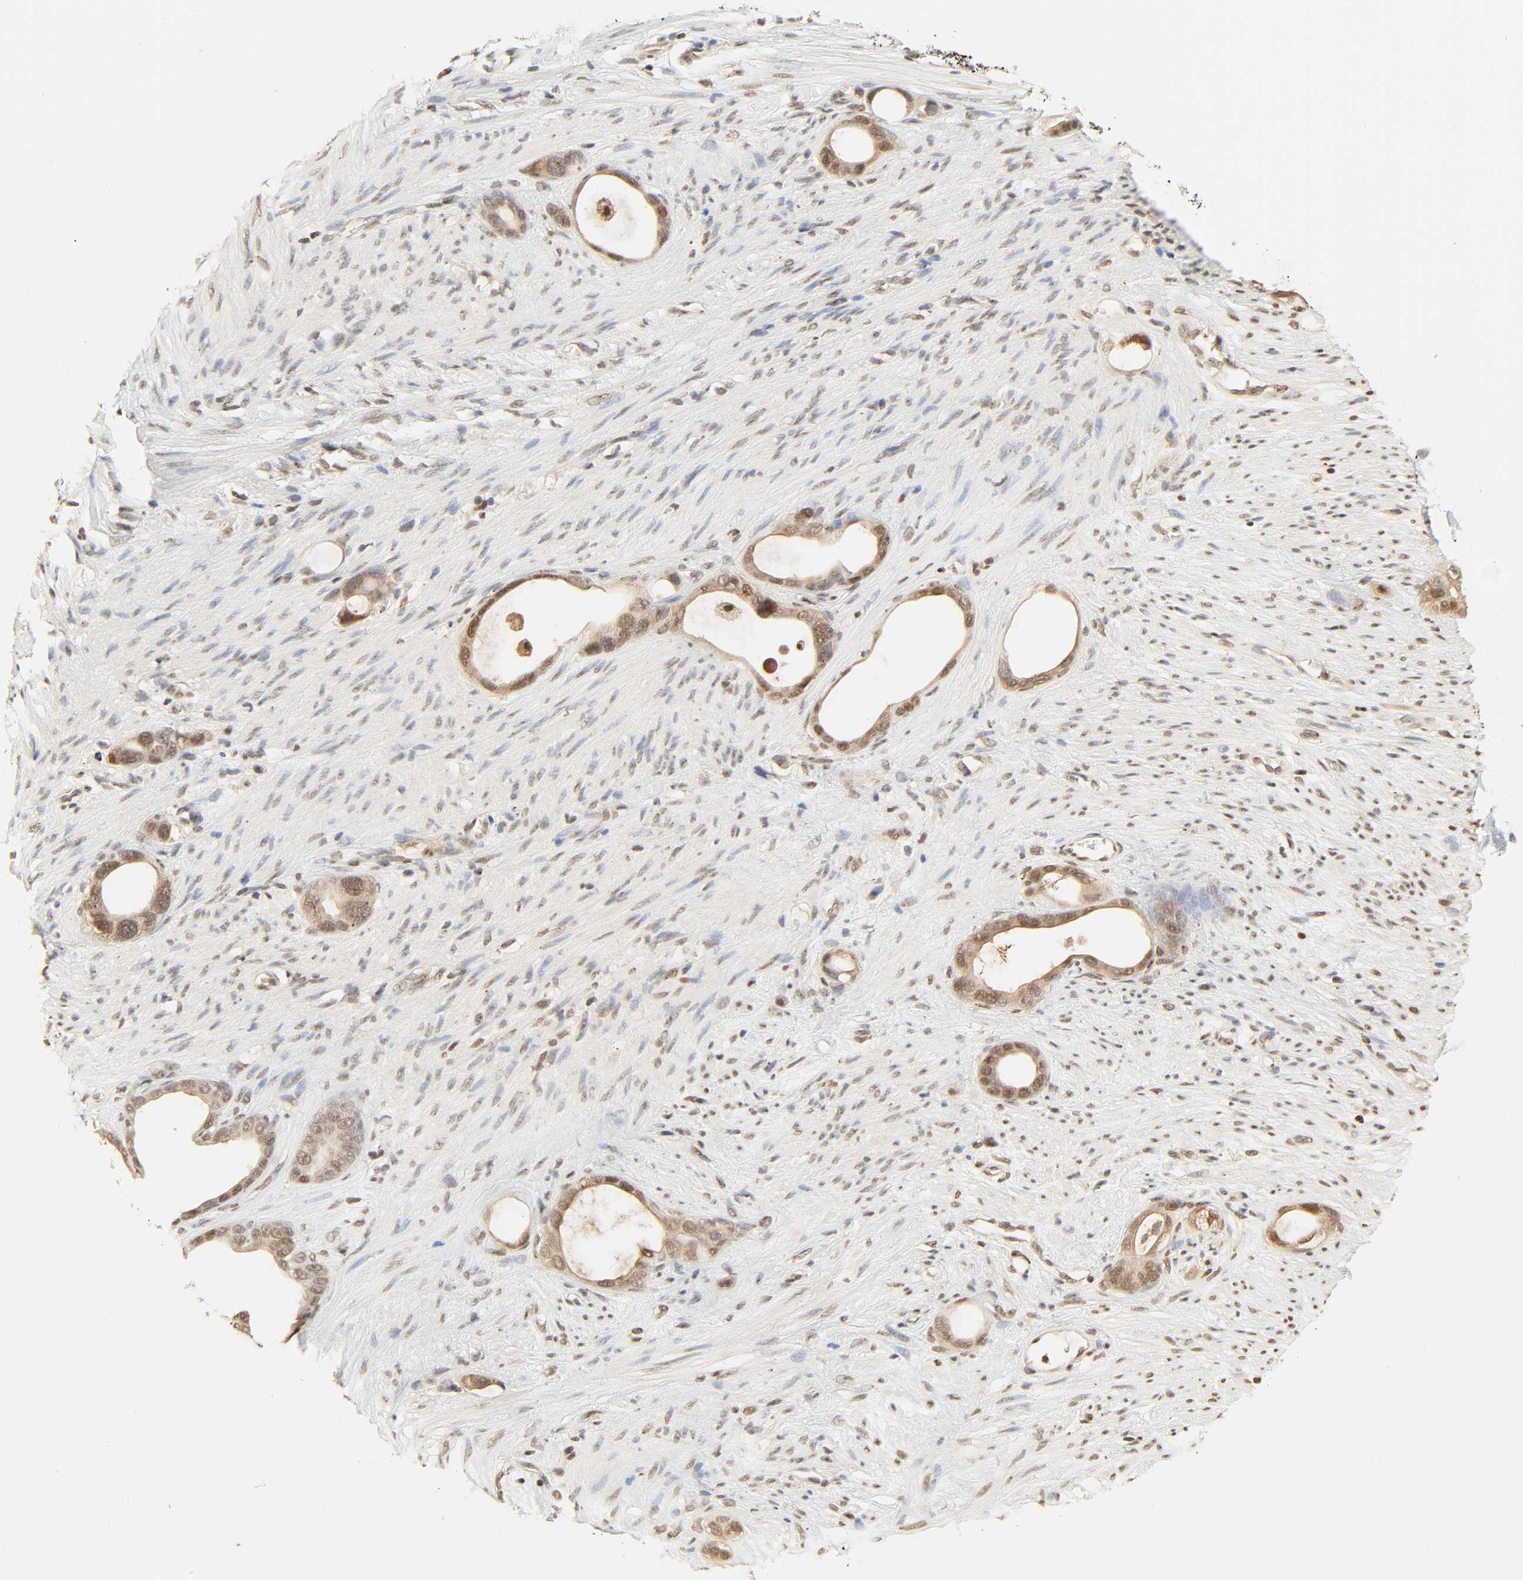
{"staining": {"intensity": "moderate", "quantity": "25%-75%", "location": "cytoplasmic/membranous,nuclear"}, "tissue": "stomach cancer", "cell_type": "Tumor cells", "image_type": "cancer", "snomed": [{"axis": "morphology", "description": "Adenocarcinoma, NOS"}, {"axis": "topography", "description": "Stomach"}], "caption": "Immunohistochemistry (IHC) of human stomach adenocarcinoma displays medium levels of moderate cytoplasmic/membranous and nuclear staining in approximately 25%-75% of tumor cells.", "gene": "UBC", "patient": {"sex": "female", "age": 75}}